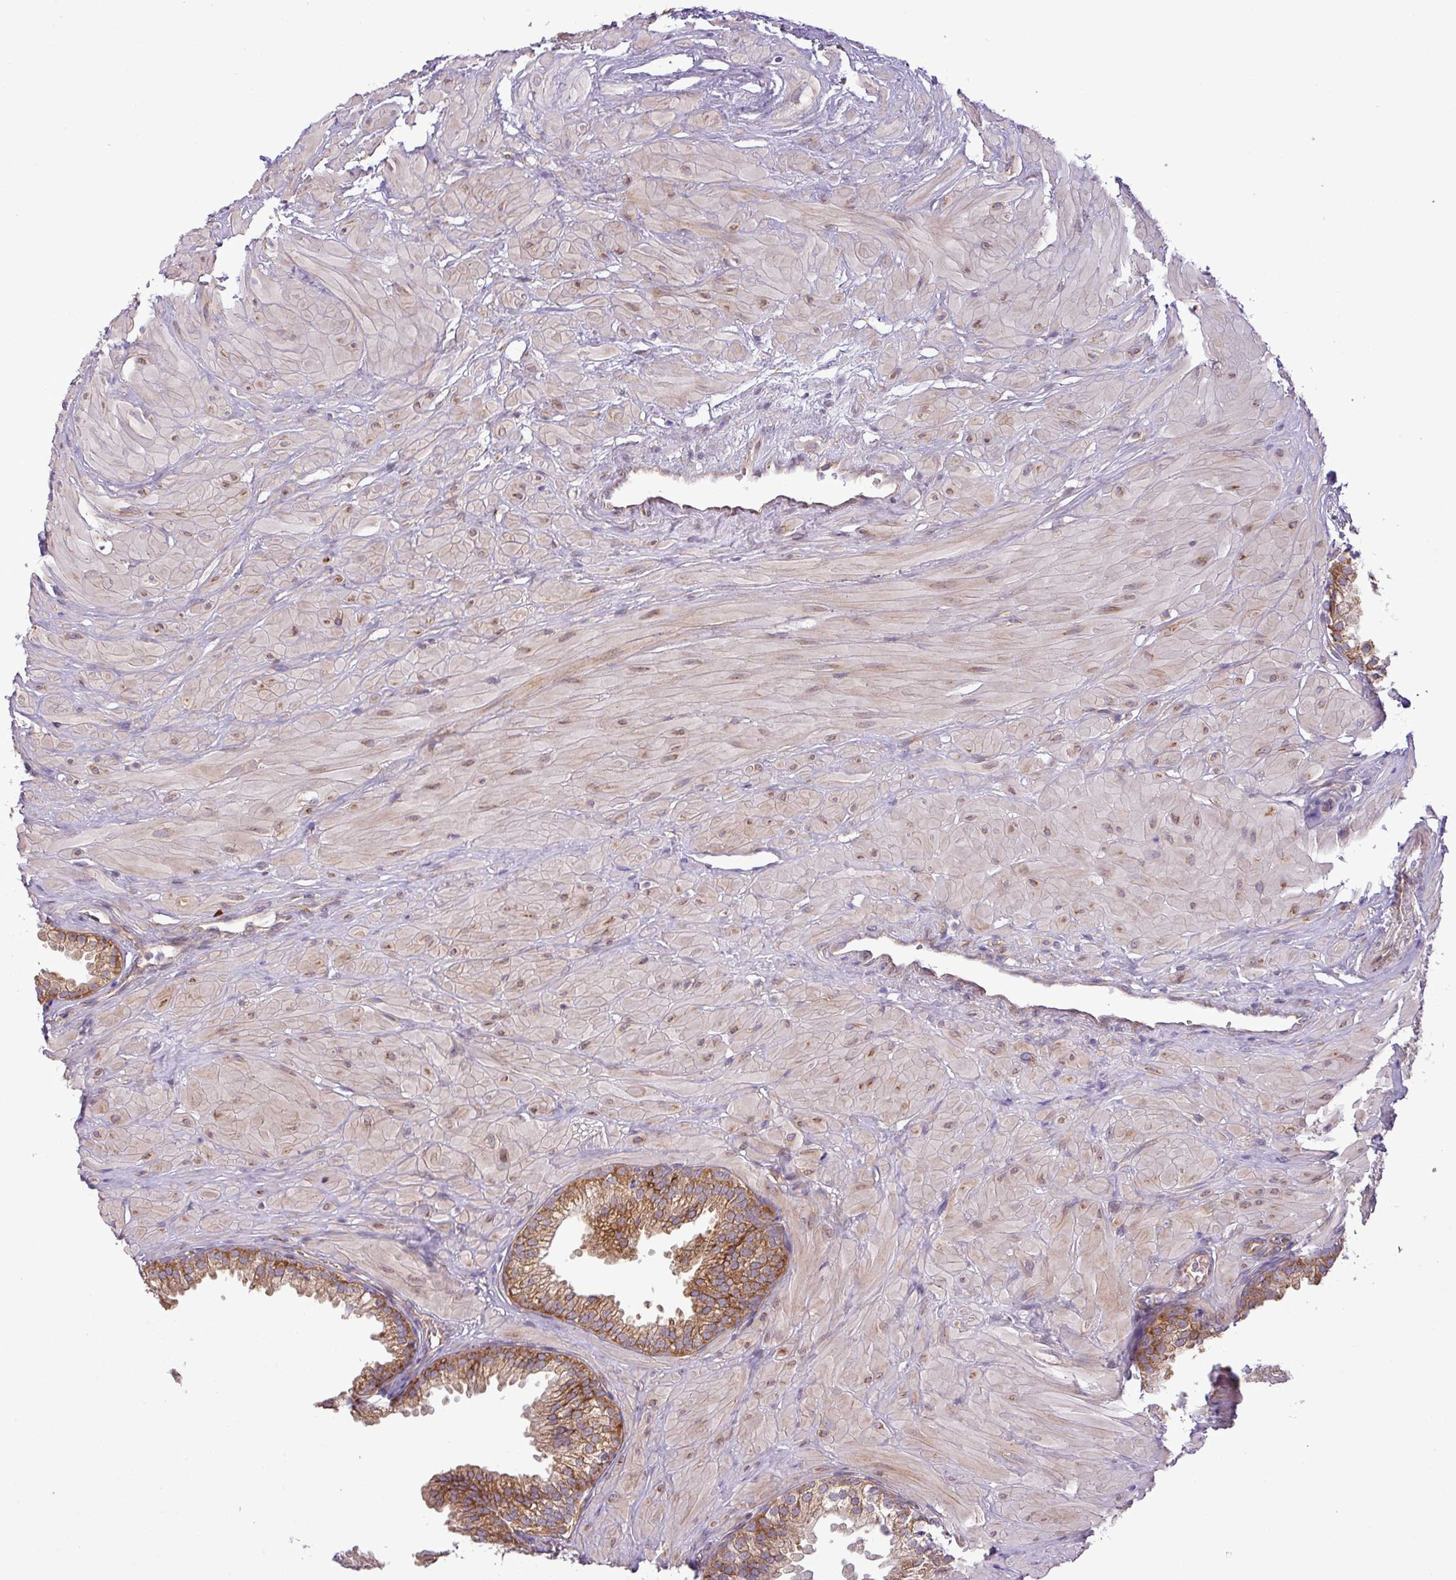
{"staining": {"intensity": "moderate", "quantity": ">75%", "location": "cytoplasmic/membranous"}, "tissue": "prostate", "cell_type": "Glandular cells", "image_type": "normal", "snomed": [{"axis": "morphology", "description": "Normal tissue, NOS"}, {"axis": "topography", "description": "Prostate"}, {"axis": "topography", "description": "Peripheral nerve tissue"}], "caption": "DAB (3,3'-diaminobenzidine) immunohistochemical staining of benign prostate displays moderate cytoplasmic/membranous protein staining in approximately >75% of glandular cells.", "gene": "FAM222B", "patient": {"sex": "male", "age": 55}}